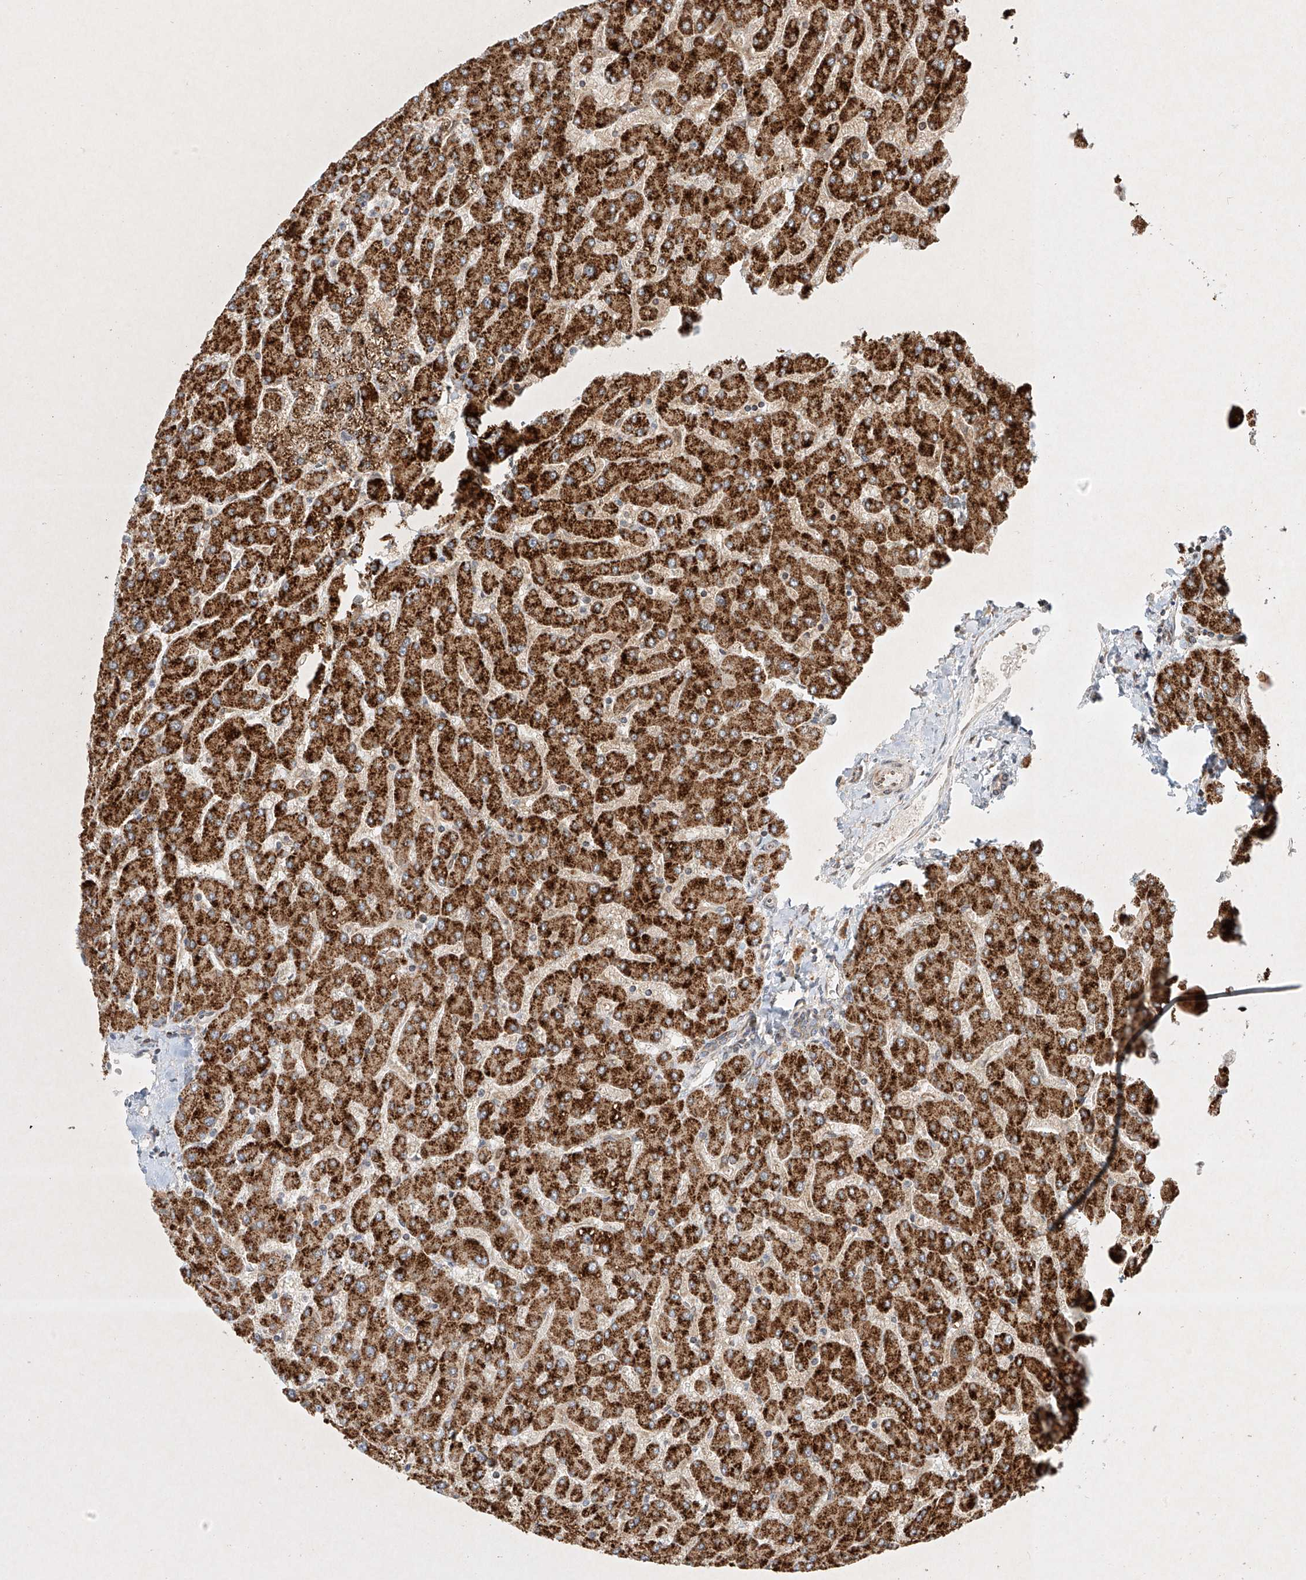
{"staining": {"intensity": "weak", "quantity": "25%-75%", "location": "cytoplasmic/membranous"}, "tissue": "liver", "cell_type": "Cholangiocytes", "image_type": "normal", "snomed": [{"axis": "morphology", "description": "Normal tissue, NOS"}, {"axis": "topography", "description": "Liver"}], "caption": "Immunohistochemical staining of benign human liver shows weak cytoplasmic/membranous protein staining in about 25%-75% of cholangiocytes. (IHC, brightfield microscopy, high magnification).", "gene": "EPG5", "patient": {"sex": "male", "age": 55}}